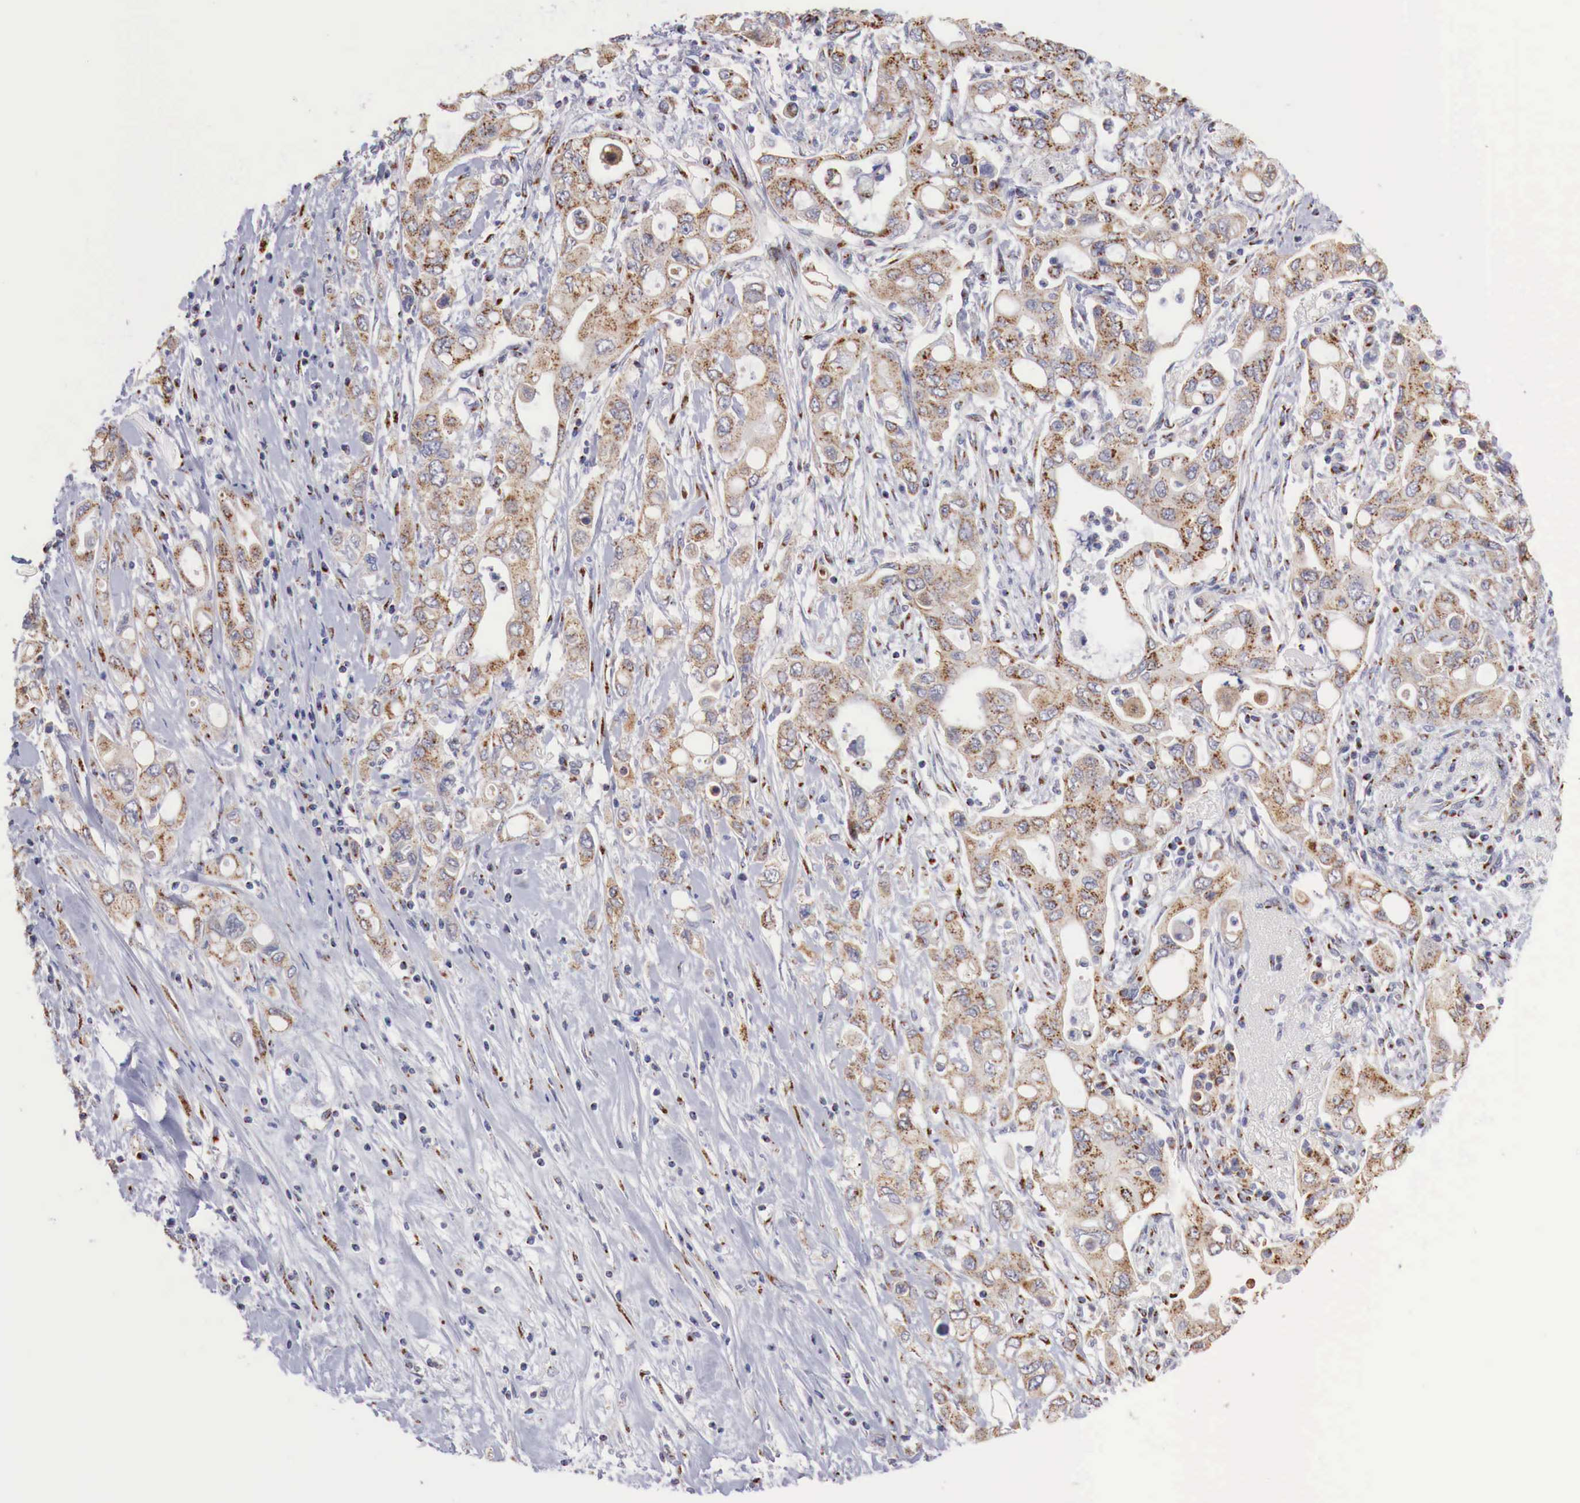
{"staining": {"intensity": "moderate", "quantity": ">75%", "location": "cytoplasmic/membranous"}, "tissue": "pancreatic cancer", "cell_type": "Tumor cells", "image_type": "cancer", "snomed": [{"axis": "morphology", "description": "Adenocarcinoma, NOS"}, {"axis": "topography", "description": "Pancreas"}], "caption": "This histopathology image demonstrates pancreatic adenocarcinoma stained with immunohistochemistry to label a protein in brown. The cytoplasmic/membranous of tumor cells show moderate positivity for the protein. Nuclei are counter-stained blue.", "gene": "SYAP1", "patient": {"sex": "female", "age": 57}}